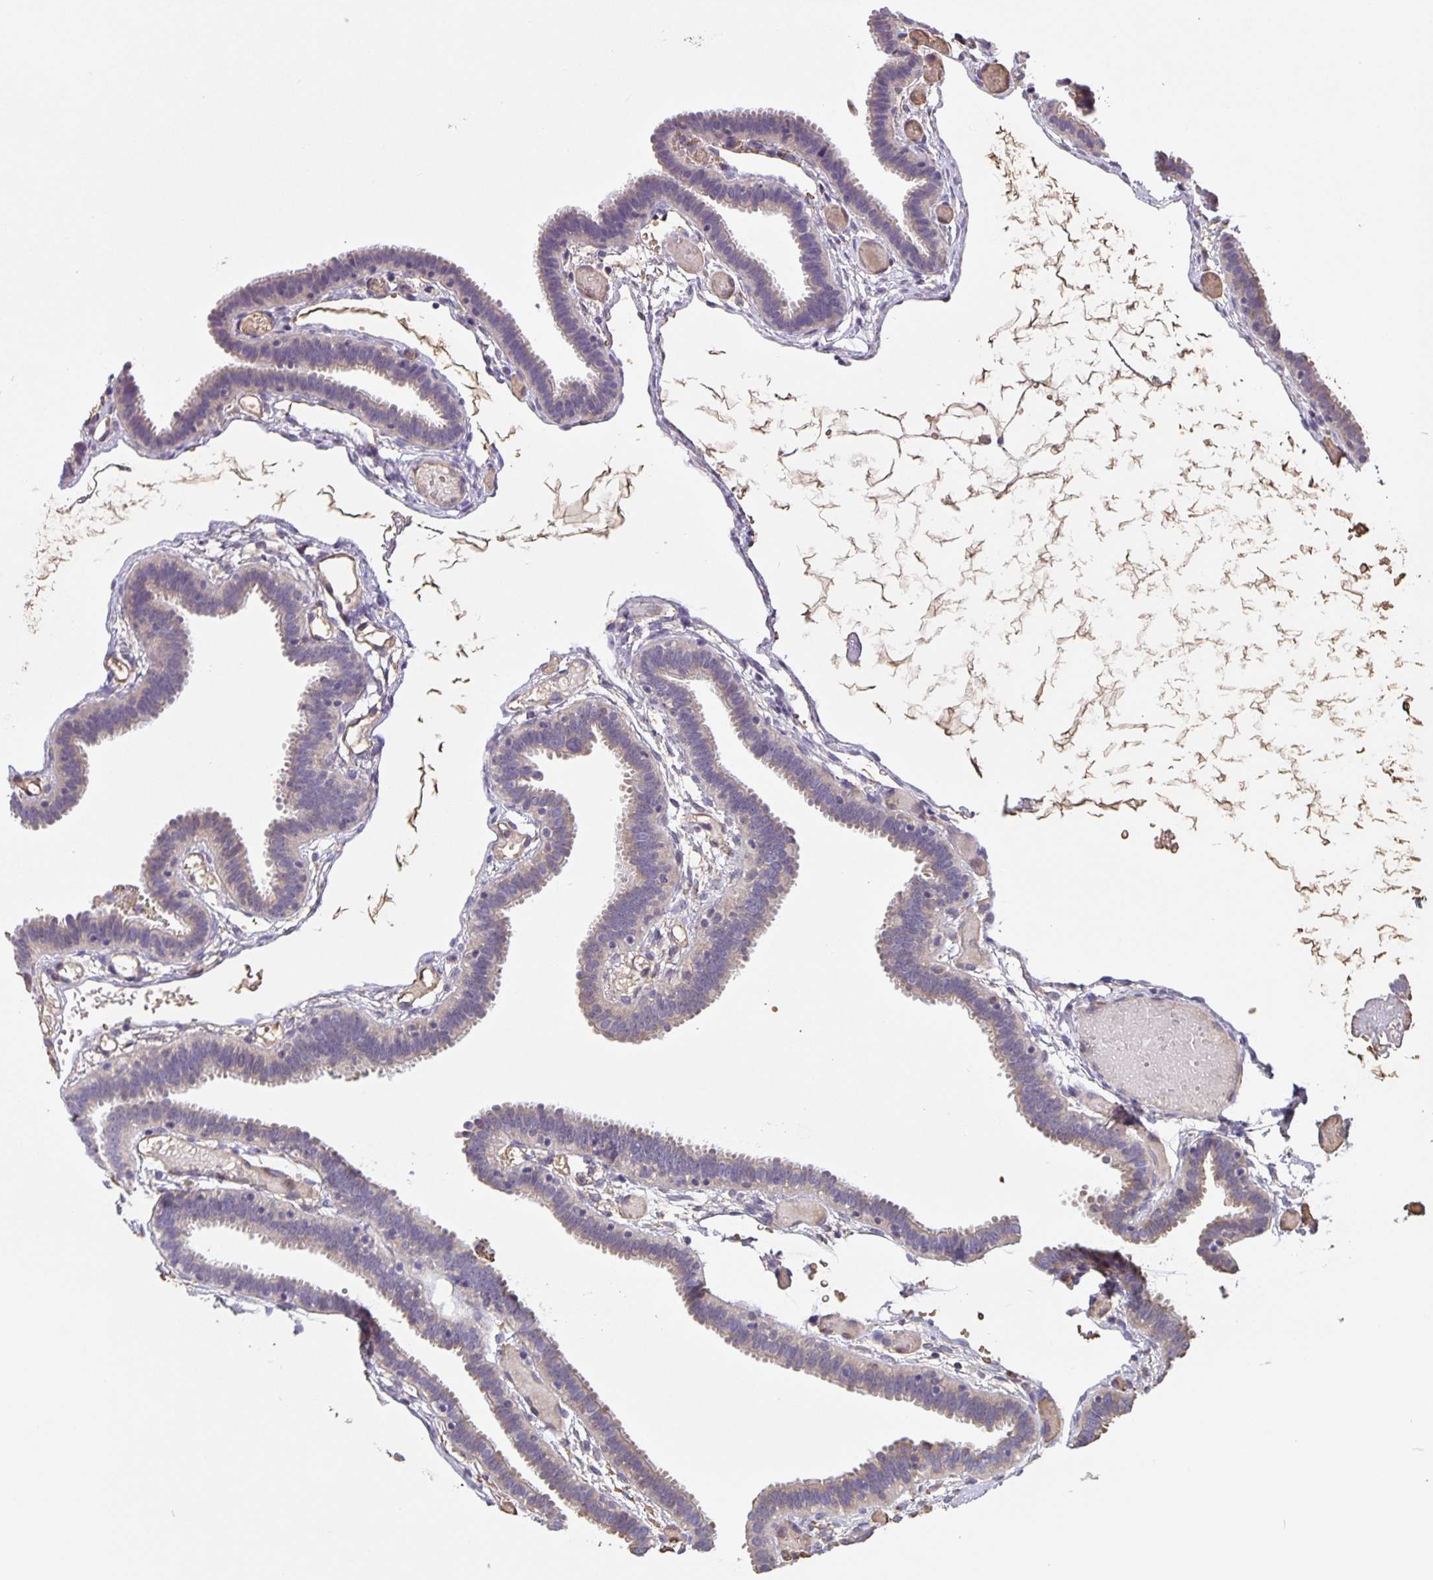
{"staining": {"intensity": "moderate", "quantity": "<25%", "location": "cytoplasmic/membranous"}, "tissue": "fallopian tube", "cell_type": "Glandular cells", "image_type": "normal", "snomed": [{"axis": "morphology", "description": "Normal tissue, NOS"}, {"axis": "topography", "description": "Fallopian tube"}], "caption": "Immunohistochemical staining of normal fallopian tube exhibits low levels of moderate cytoplasmic/membranous staining in about <25% of glandular cells.", "gene": "TMEM71", "patient": {"sex": "female", "age": 37}}